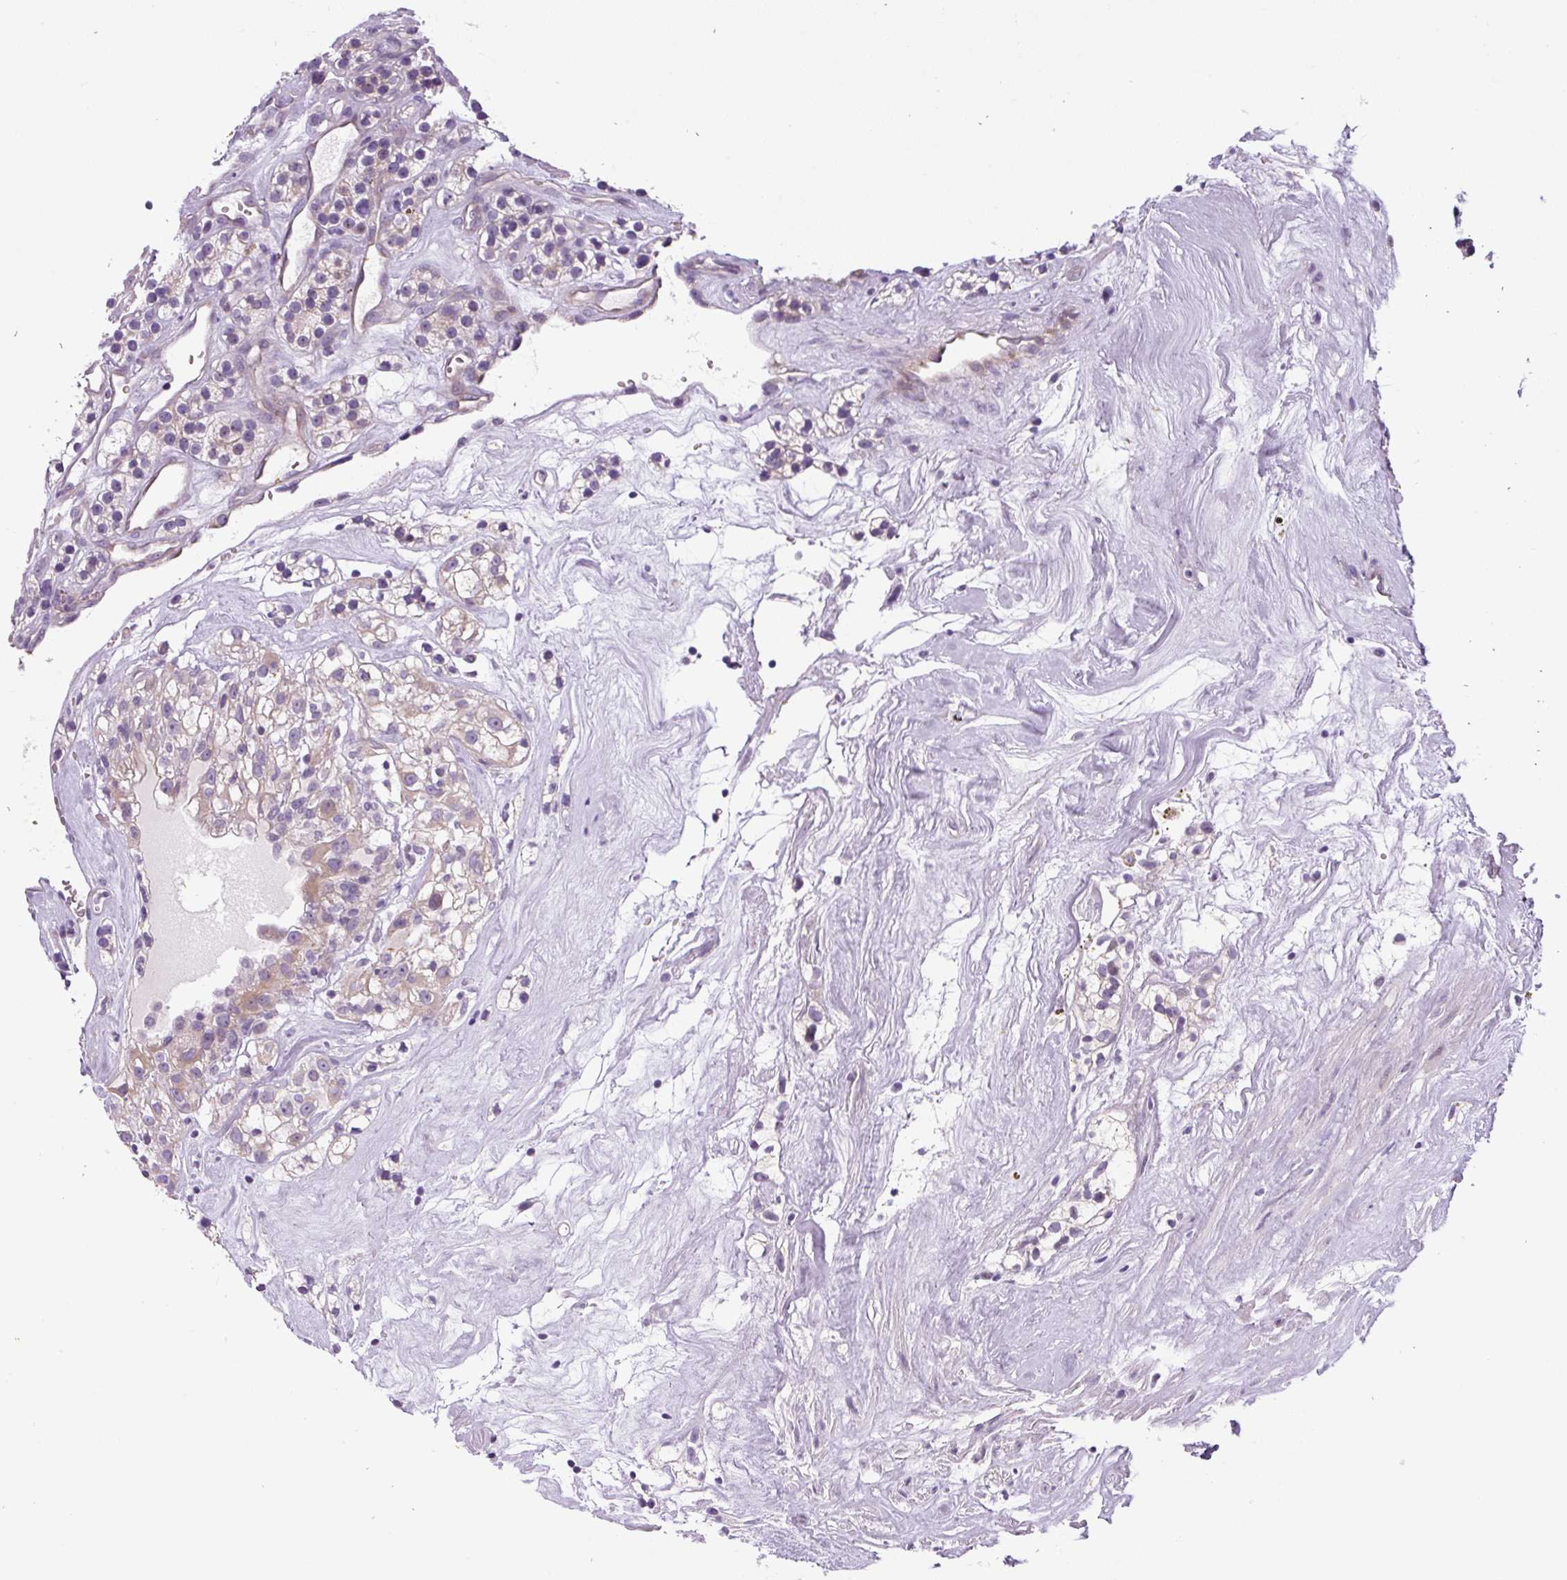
{"staining": {"intensity": "weak", "quantity": "<25%", "location": "cytoplasmic/membranous"}, "tissue": "renal cancer", "cell_type": "Tumor cells", "image_type": "cancer", "snomed": [{"axis": "morphology", "description": "Adenocarcinoma, NOS"}, {"axis": "topography", "description": "Kidney"}], "caption": "Protein analysis of renal cancer (adenocarcinoma) exhibits no significant staining in tumor cells.", "gene": "ADAMTS19", "patient": {"sex": "female", "age": 57}}